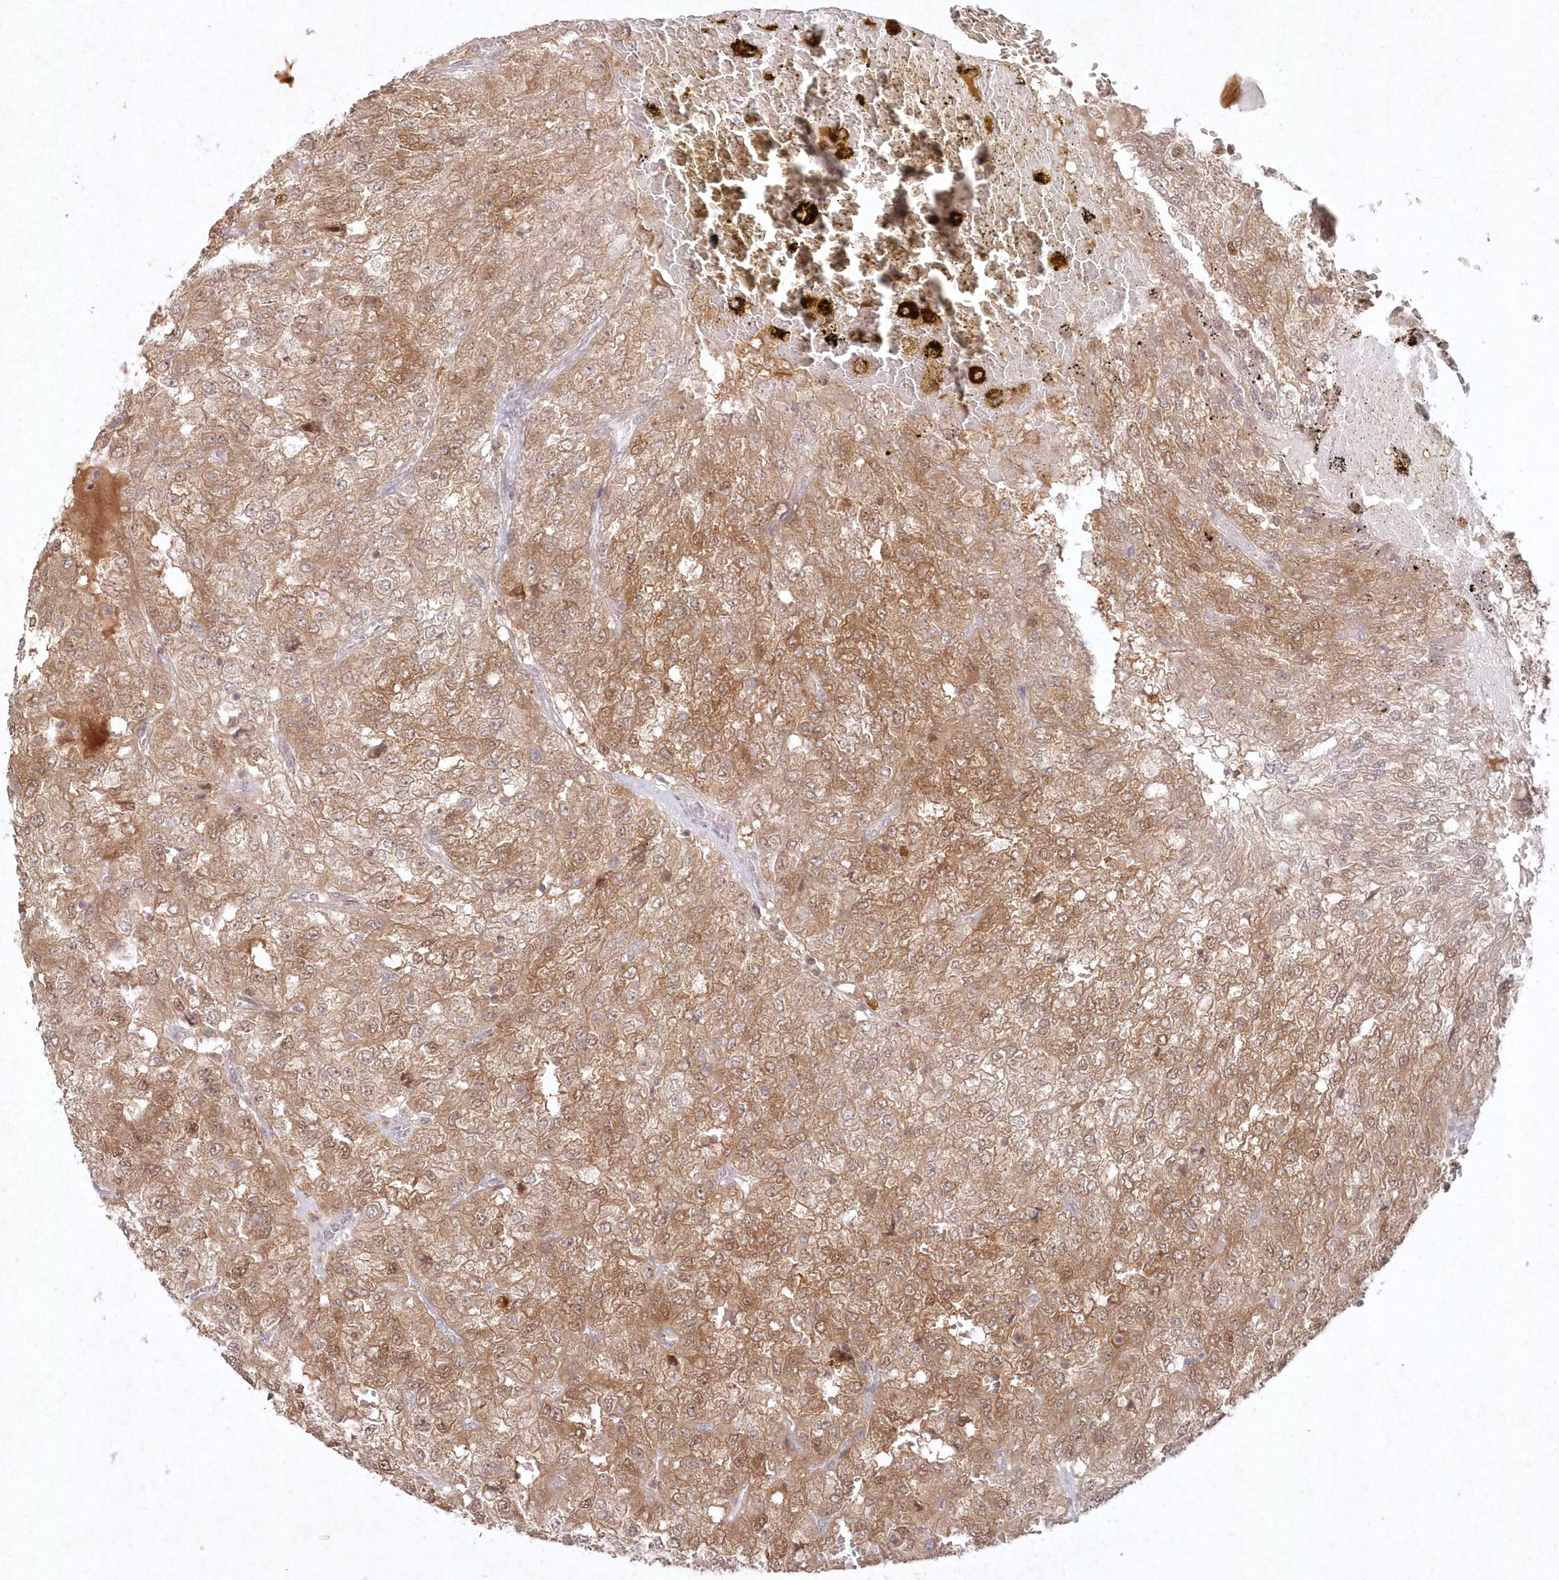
{"staining": {"intensity": "moderate", "quantity": ">75%", "location": "cytoplasmic/membranous,nuclear"}, "tissue": "renal cancer", "cell_type": "Tumor cells", "image_type": "cancer", "snomed": [{"axis": "morphology", "description": "Adenocarcinoma, NOS"}, {"axis": "topography", "description": "Kidney"}], "caption": "This is an image of immunohistochemistry (IHC) staining of renal cancer (adenocarcinoma), which shows moderate positivity in the cytoplasmic/membranous and nuclear of tumor cells.", "gene": "ASCC1", "patient": {"sex": "female", "age": 54}}